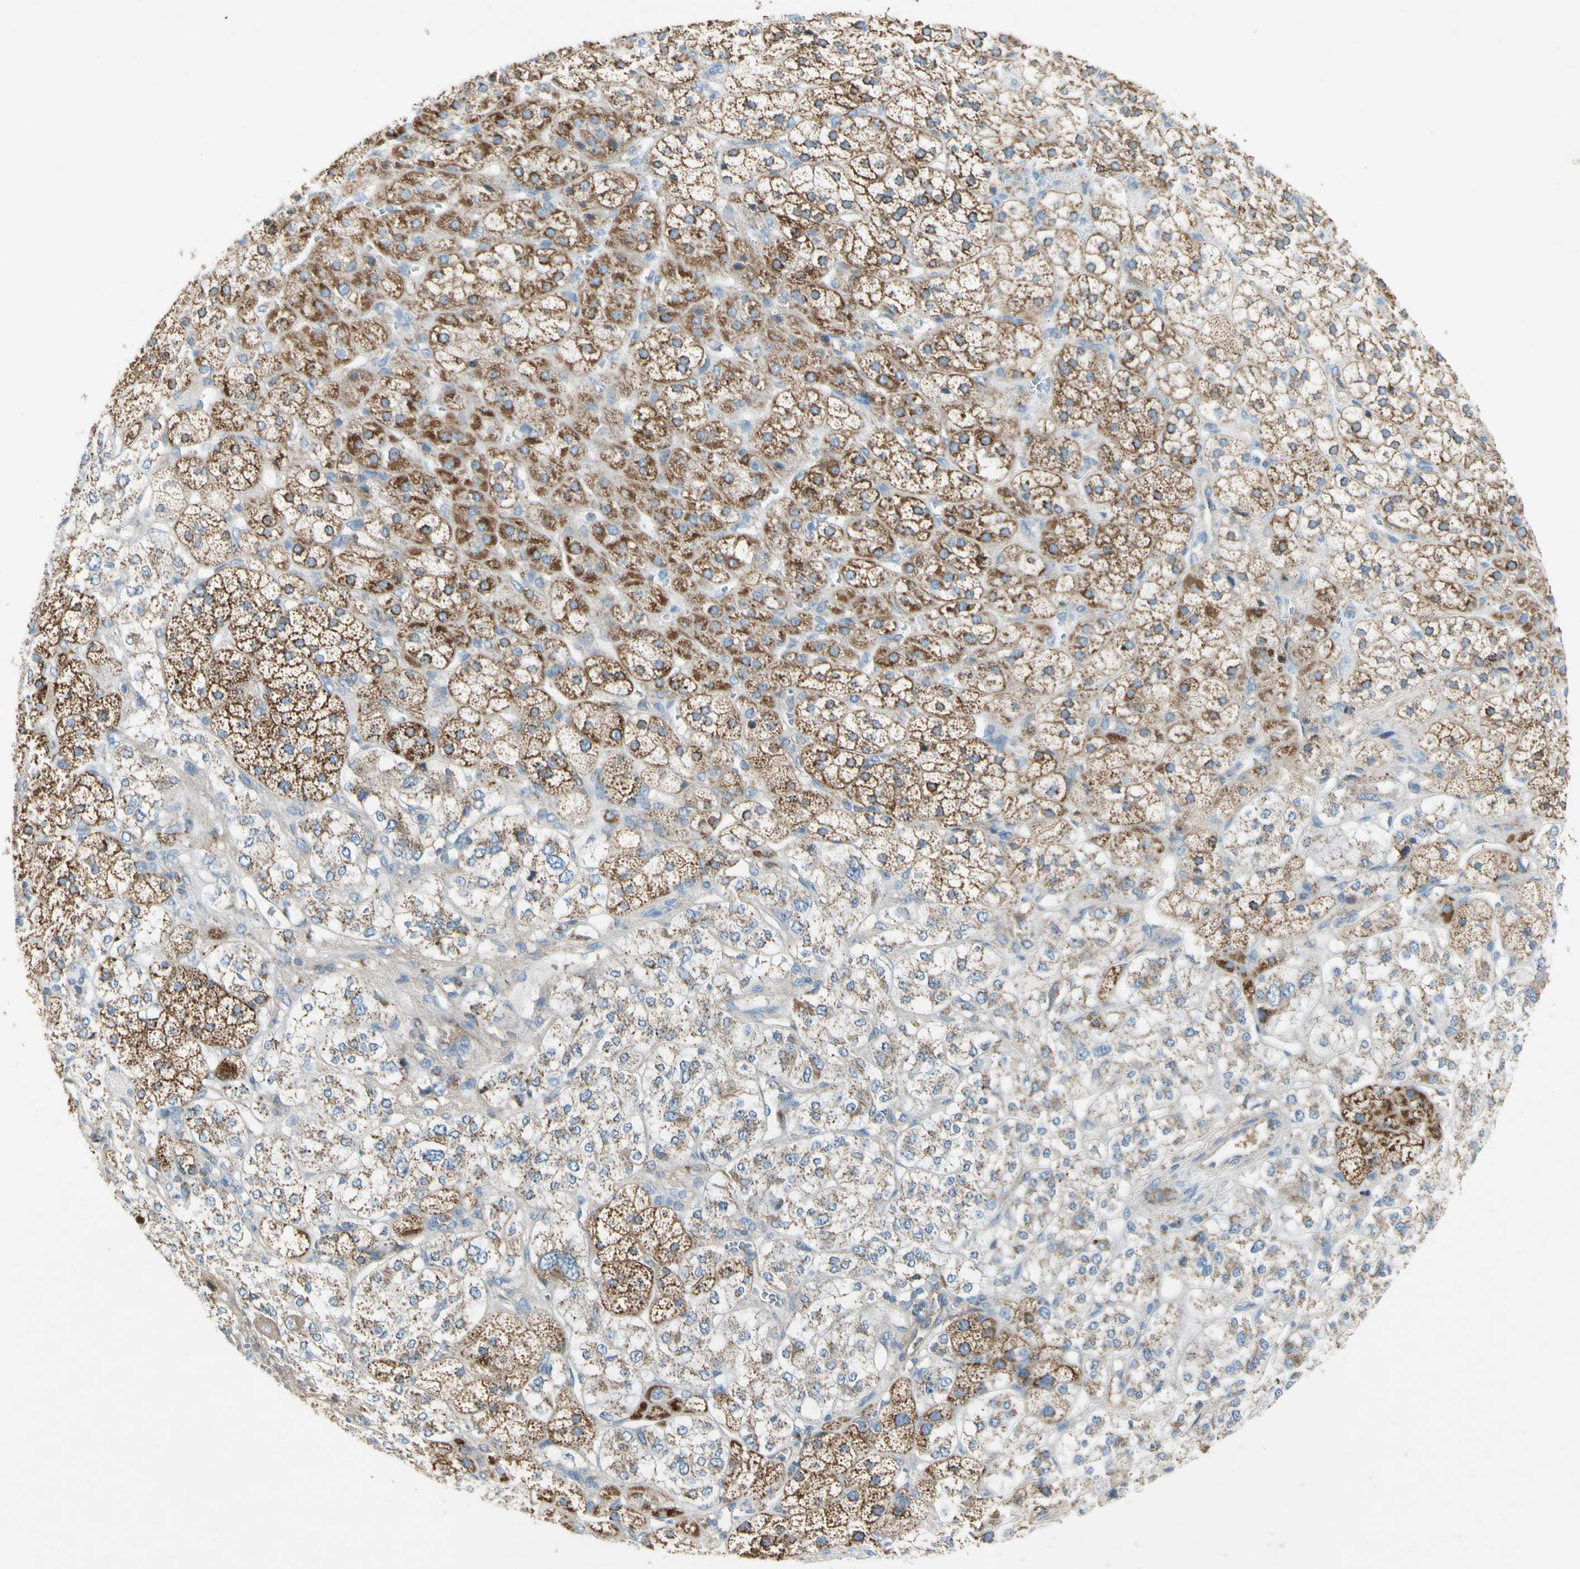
{"staining": {"intensity": "moderate", "quantity": ">75%", "location": "cytoplasmic/membranous"}, "tissue": "adrenal gland", "cell_type": "Glandular cells", "image_type": "normal", "snomed": [{"axis": "morphology", "description": "Normal tissue, NOS"}, {"axis": "topography", "description": "Adrenal gland"}], "caption": "IHC micrograph of benign adrenal gland: adrenal gland stained using IHC reveals medium levels of moderate protein expression localized specifically in the cytoplasmic/membranous of glandular cells, appearing as a cytoplasmic/membranous brown color.", "gene": "SDHB", "patient": {"sex": "male", "age": 56}}